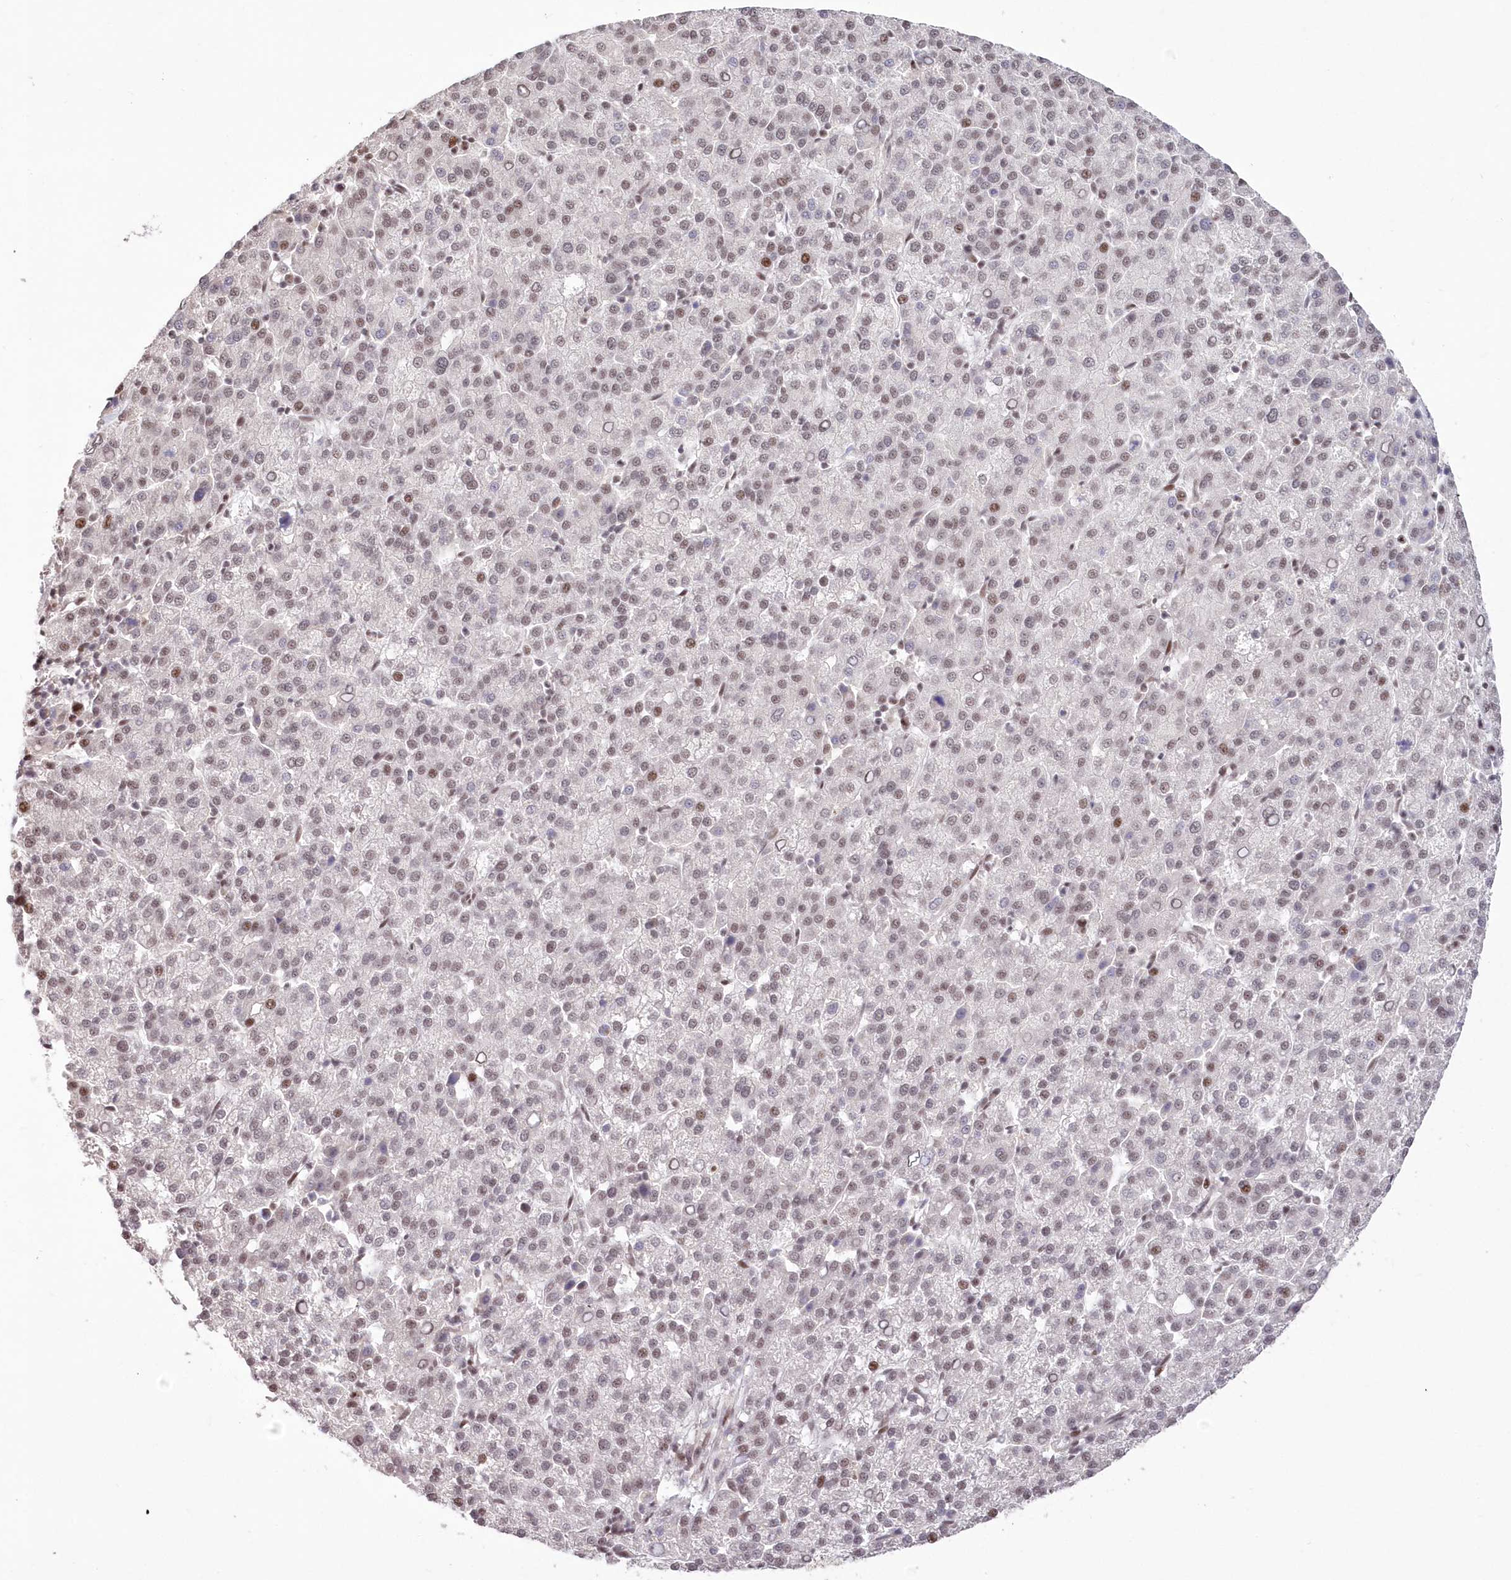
{"staining": {"intensity": "weak", "quantity": "25%-75%", "location": "nuclear"}, "tissue": "liver cancer", "cell_type": "Tumor cells", "image_type": "cancer", "snomed": [{"axis": "morphology", "description": "Carcinoma, Hepatocellular, NOS"}, {"axis": "topography", "description": "Liver"}], "caption": "Immunohistochemical staining of human hepatocellular carcinoma (liver) shows weak nuclear protein expression in approximately 25%-75% of tumor cells. The protein is stained brown, and the nuclei are stained in blue (DAB IHC with brightfield microscopy, high magnification).", "gene": "WBP1L", "patient": {"sex": "female", "age": 58}}